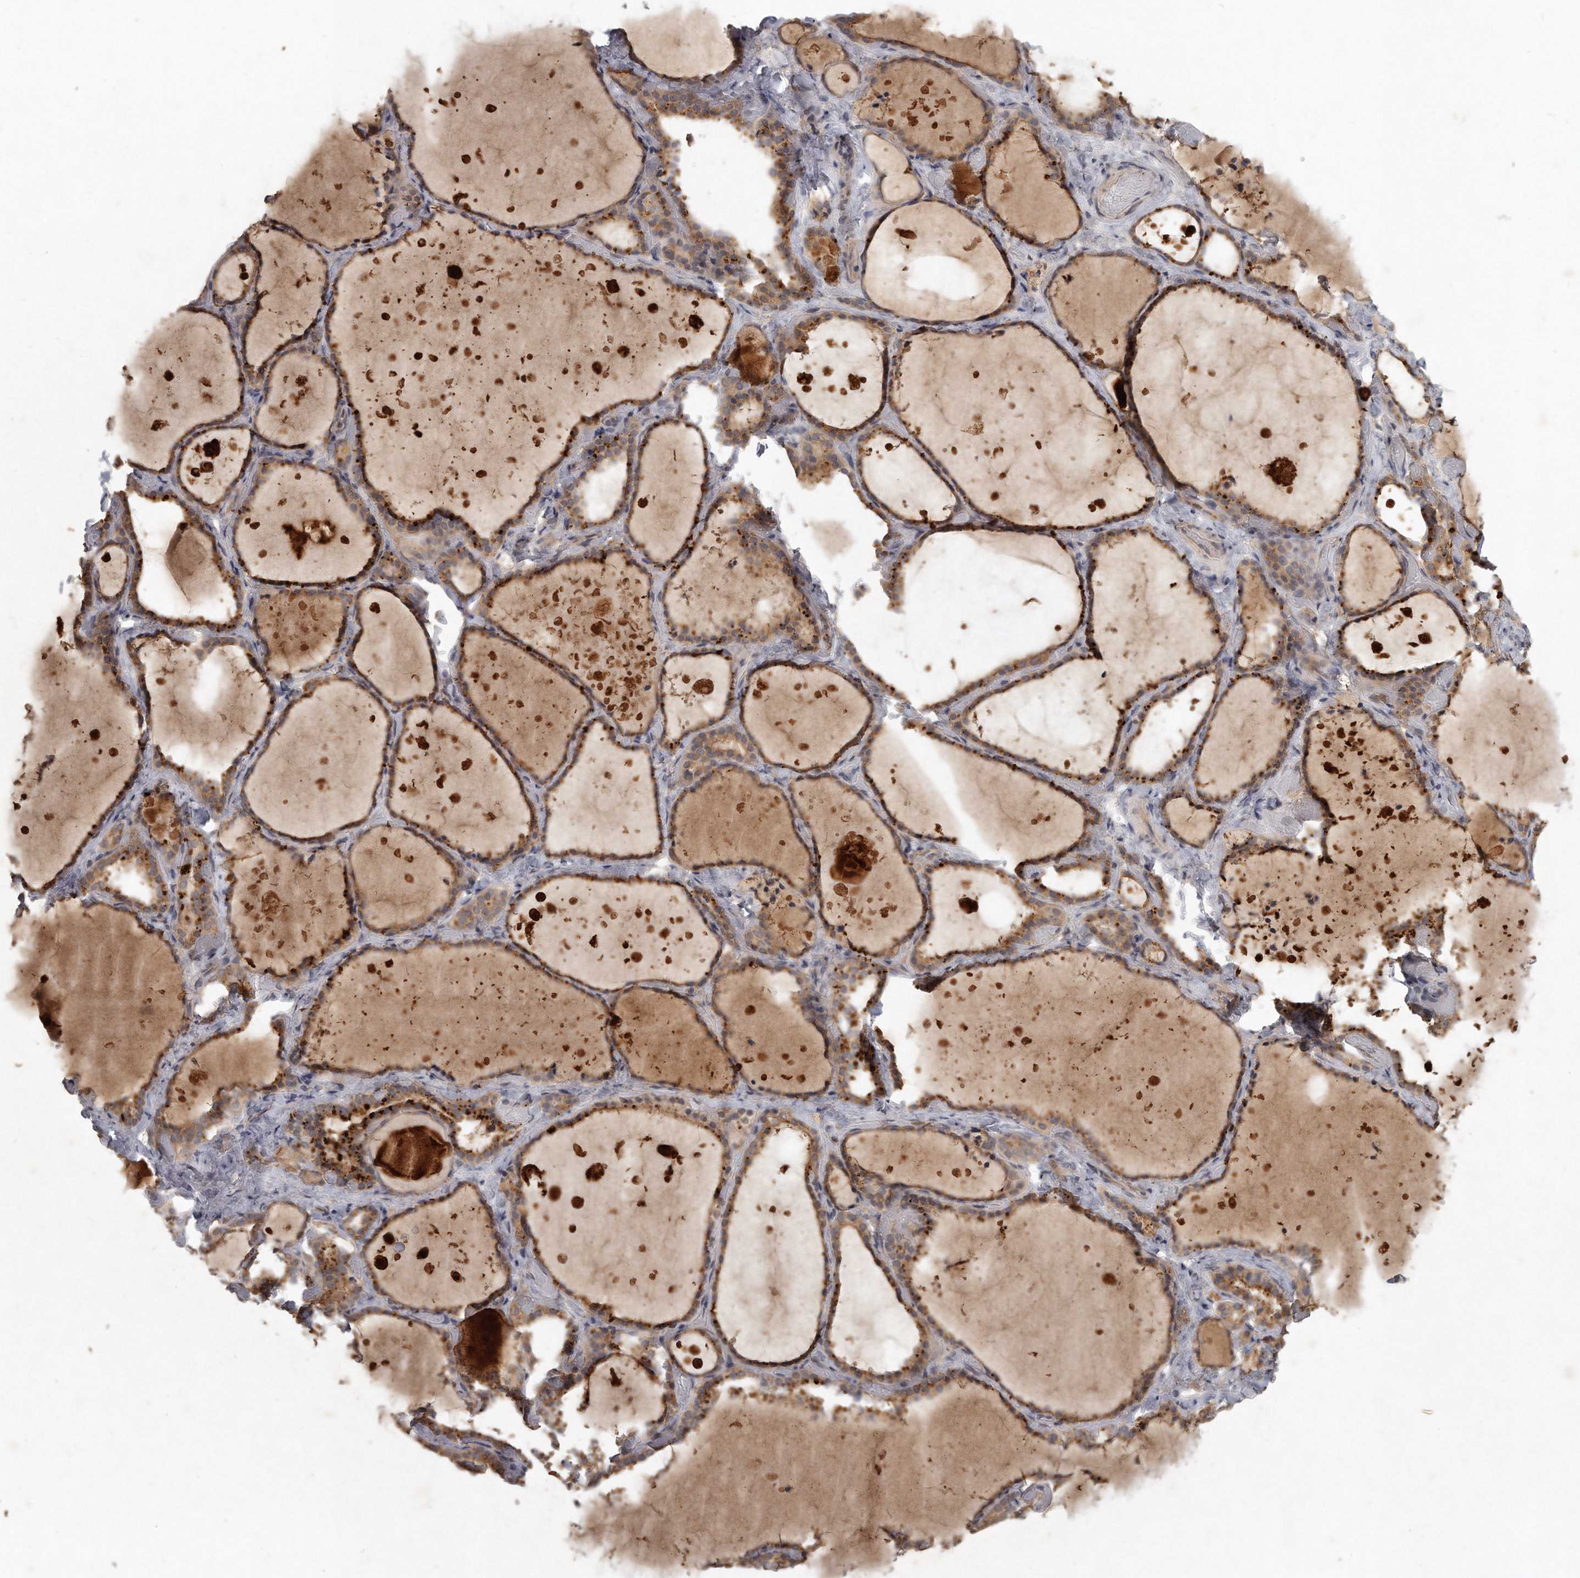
{"staining": {"intensity": "moderate", "quantity": ">75%", "location": "cytoplasmic/membranous"}, "tissue": "thyroid gland", "cell_type": "Glandular cells", "image_type": "normal", "snomed": [{"axis": "morphology", "description": "Normal tissue, NOS"}, {"axis": "topography", "description": "Thyroid gland"}], "caption": "The photomicrograph displays a brown stain indicating the presence of a protein in the cytoplasmic/membranous of glandular cells in thyroid gland.", "gene": "LGALS8", "patient": {"sex": "female", "age": 44}}